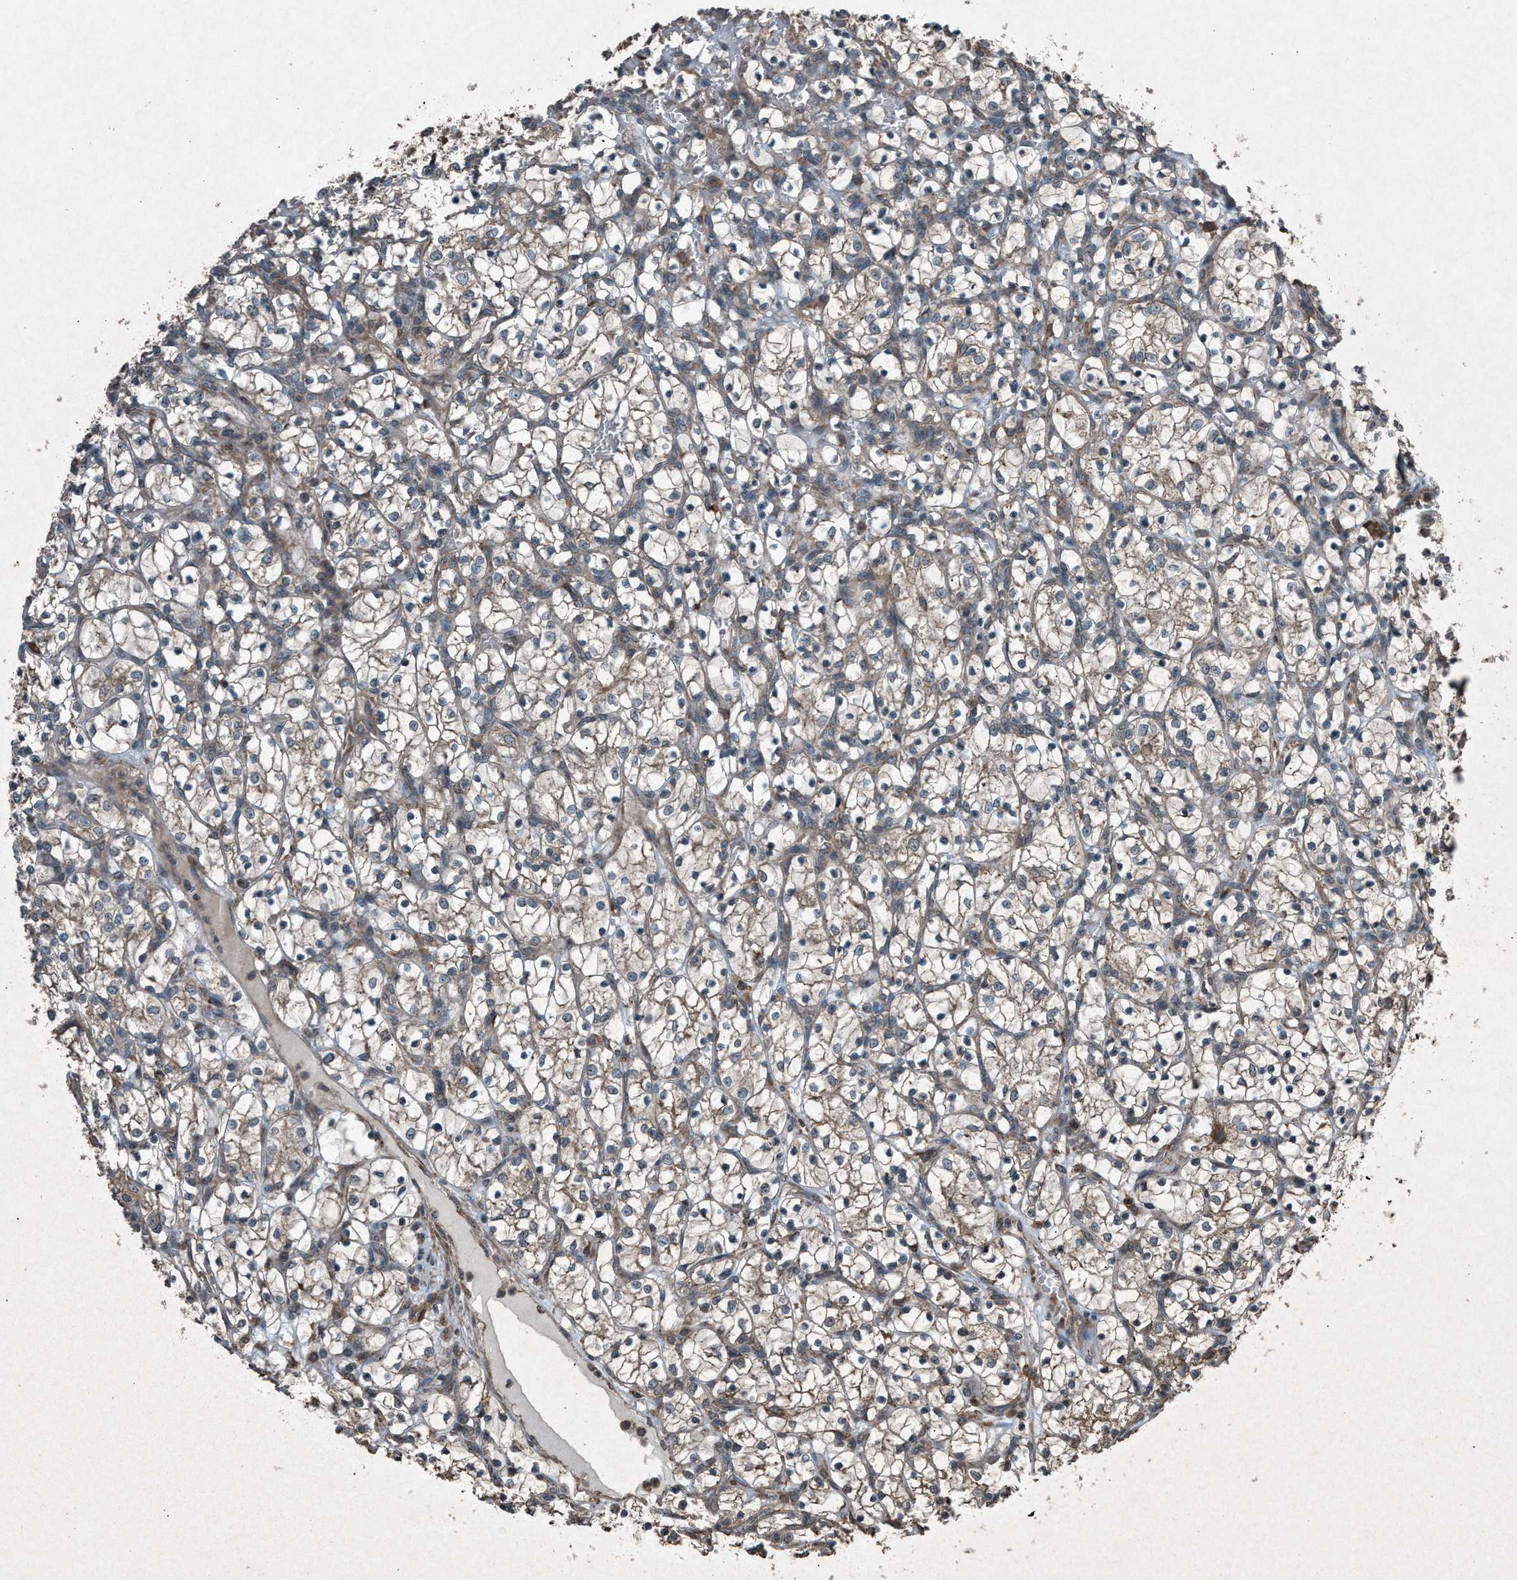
{"staining": {"intensity": "weak", "quantity": ">75%", "location": "cytoplasmic/membranous"}, "tissue": "renal cancer", "cell_type": "Tumor cells", "image_type": "cancer", "snomed": [{"axis": "morphology", "description": "Adenocarcinoma, NOS"}, {"axis": "topography", "description": "Kidney"}], "caption": "A micrograph of renal cancer (adenocarcinoma) stained for a protein reveals weak cytoplasmic/membranous brown staining in tumor cells. The protein is shown in brown color, while the nuclei are stained blue.", "gene": "CALR", "patient": {"sex": "female", "age": 69}}